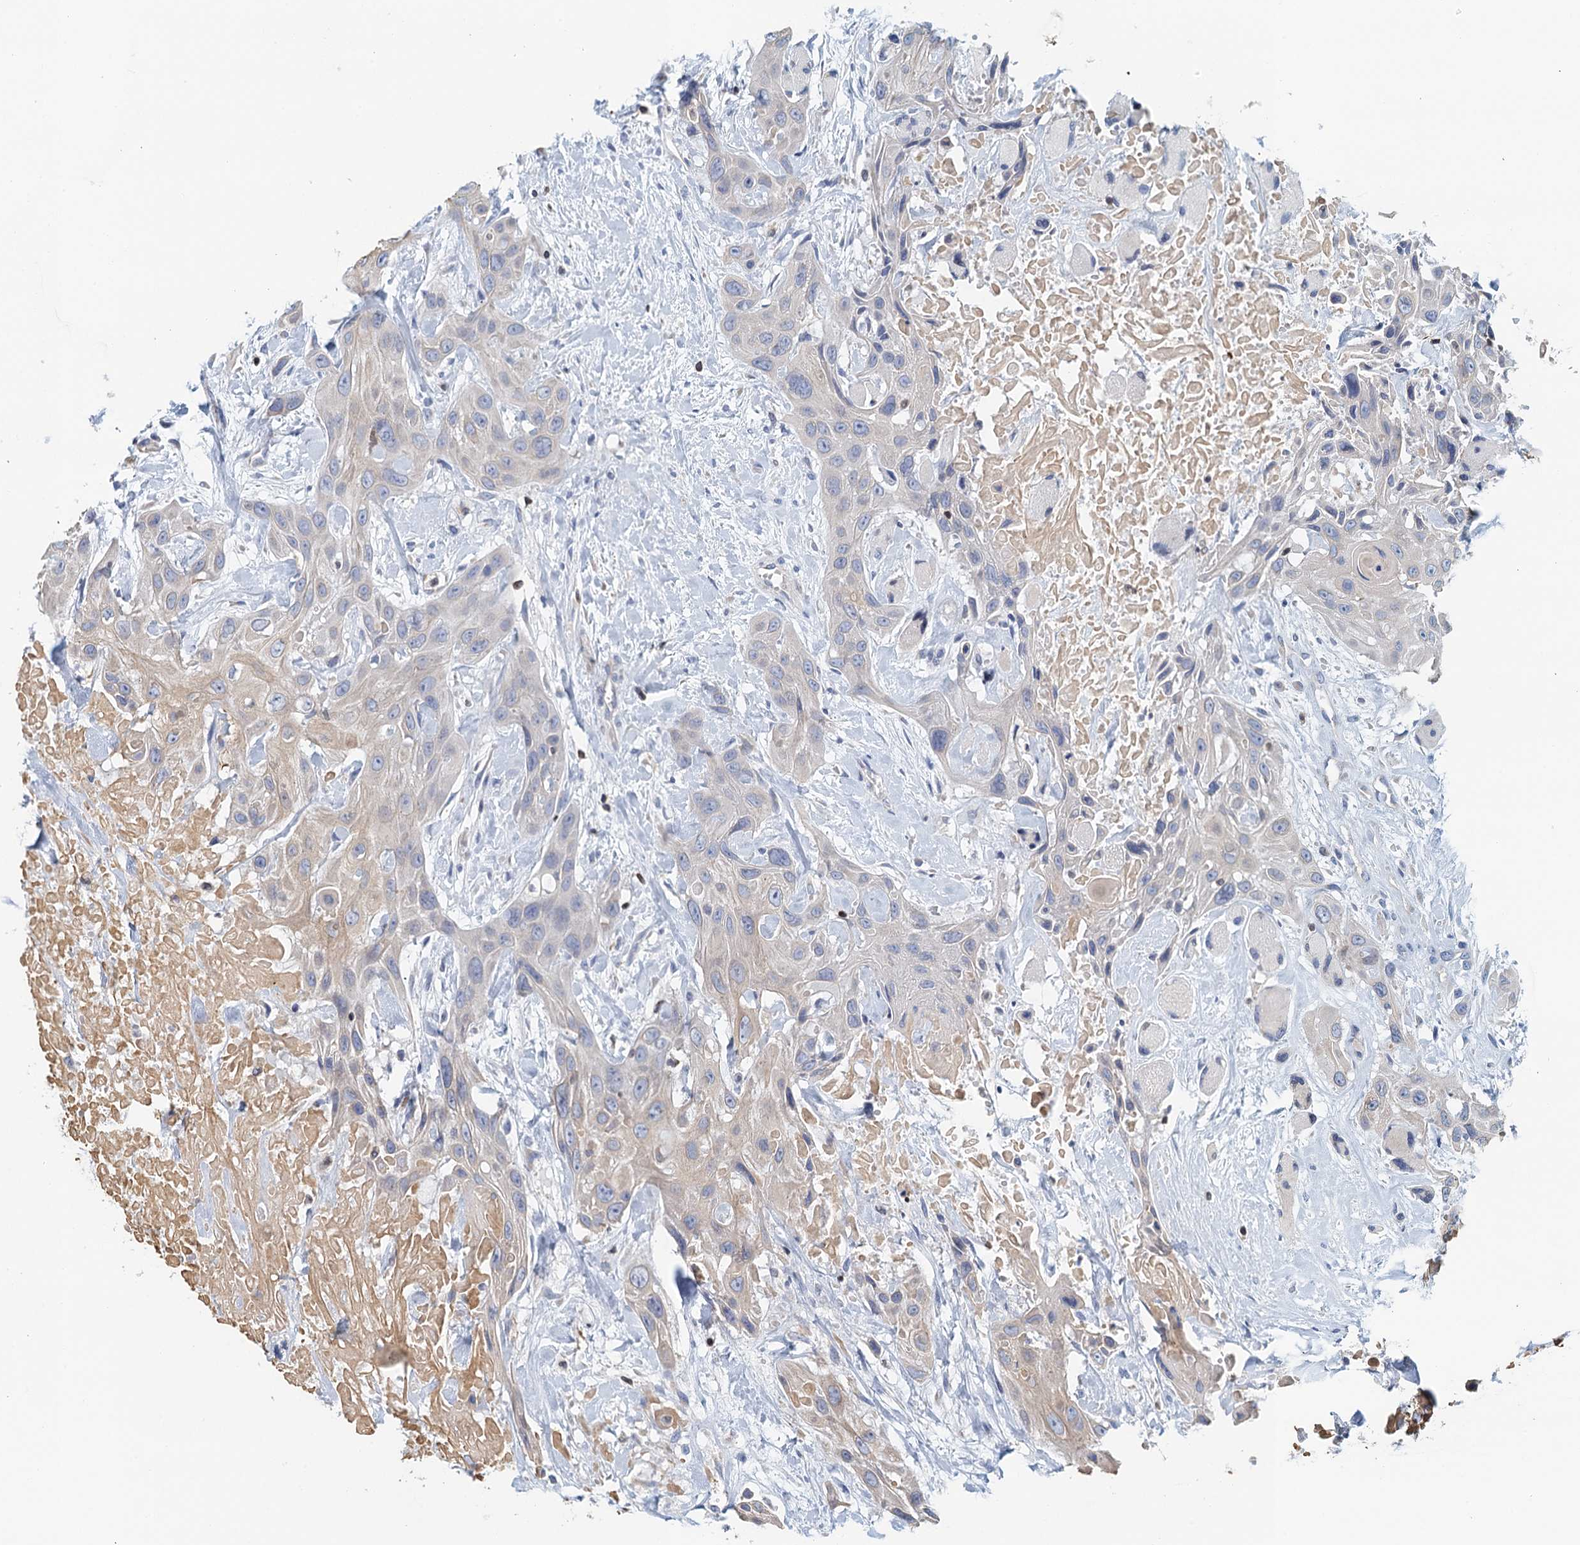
{"staining": {"intensity": "negative", "quantity": "none", "location": "none"}, "tissue": "head and neck cancer", "cell_type": "Tumor cells", "image_type": "cancer", "snomed": [{"axis": "morphology", "description": "Squamous cell carcinoma, NOS"}, {"axis": "topography", "description": "Head-Neck"}], "caption": "High magnification brightfield microscopy of head and neck cancer stained with DAB (brown) and counterstained with hematoxylin (blue): tumor cells show no significant staining.", "gene": "TRAF3IP3", "patient": {"sex": "male", "age": 81}}